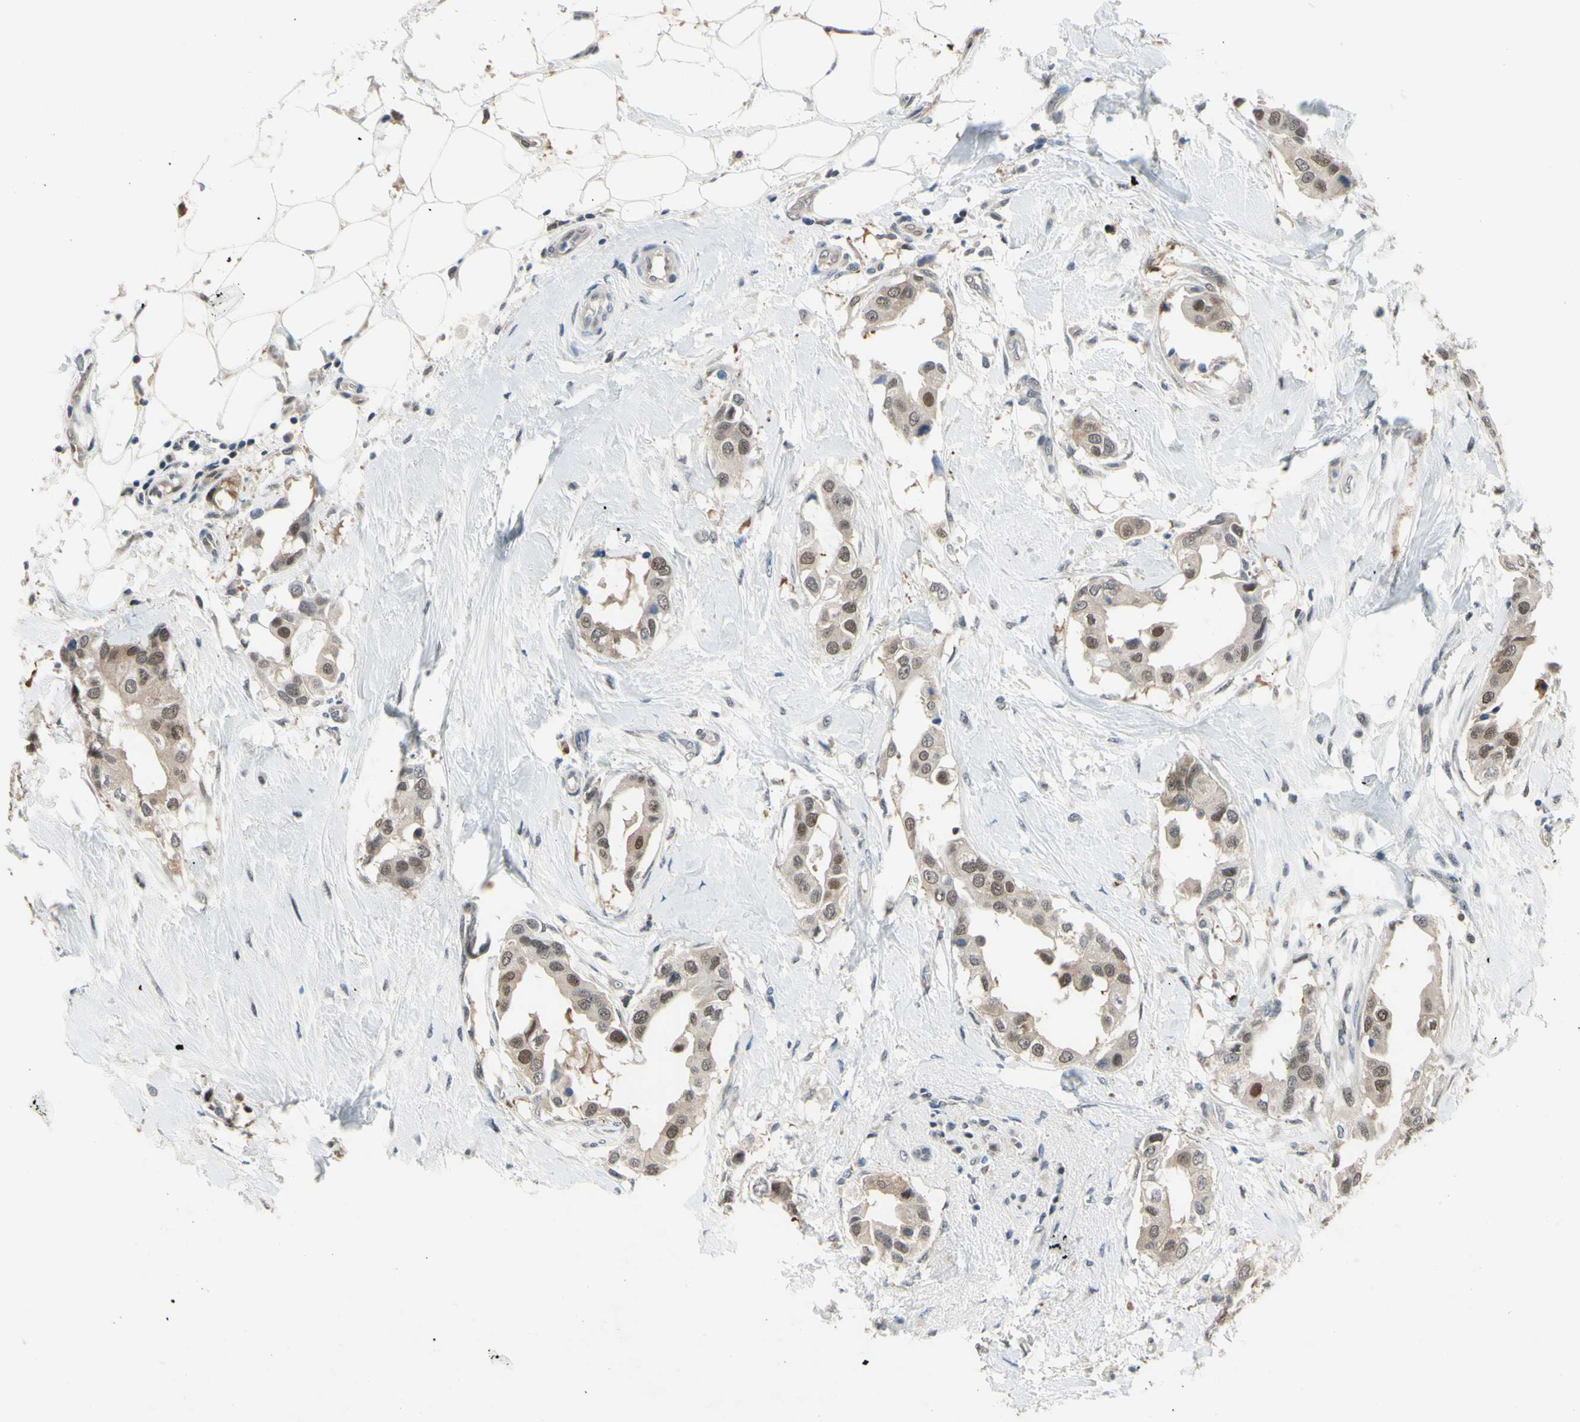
{"staining": {"intensity": "weak", "quantity": ">75%", "location": "cytoplasmic/membranous,nuclear"}, "tissue": "breast cancer", "cell_type": "Tumor cells", "image_type": "cancer", "snomed": [{"axis": "morphology", "description": "Duct carcinoma"}, {"axis": "topography", "description": "Breast"}], "caption": "Breast cancer (intraductal carcinoma) stained with DAB immunohistochemistry exhibits low levels of weak cytoplasmic/membranous and nuclear expression in about >75% of tumor cells. (DAB (3,3'-diaminobenzidine) IHC with brightfield microscopy, high magnification).", "gene": "HSPA4", "patient": {"sex": "female", "age": 40}}